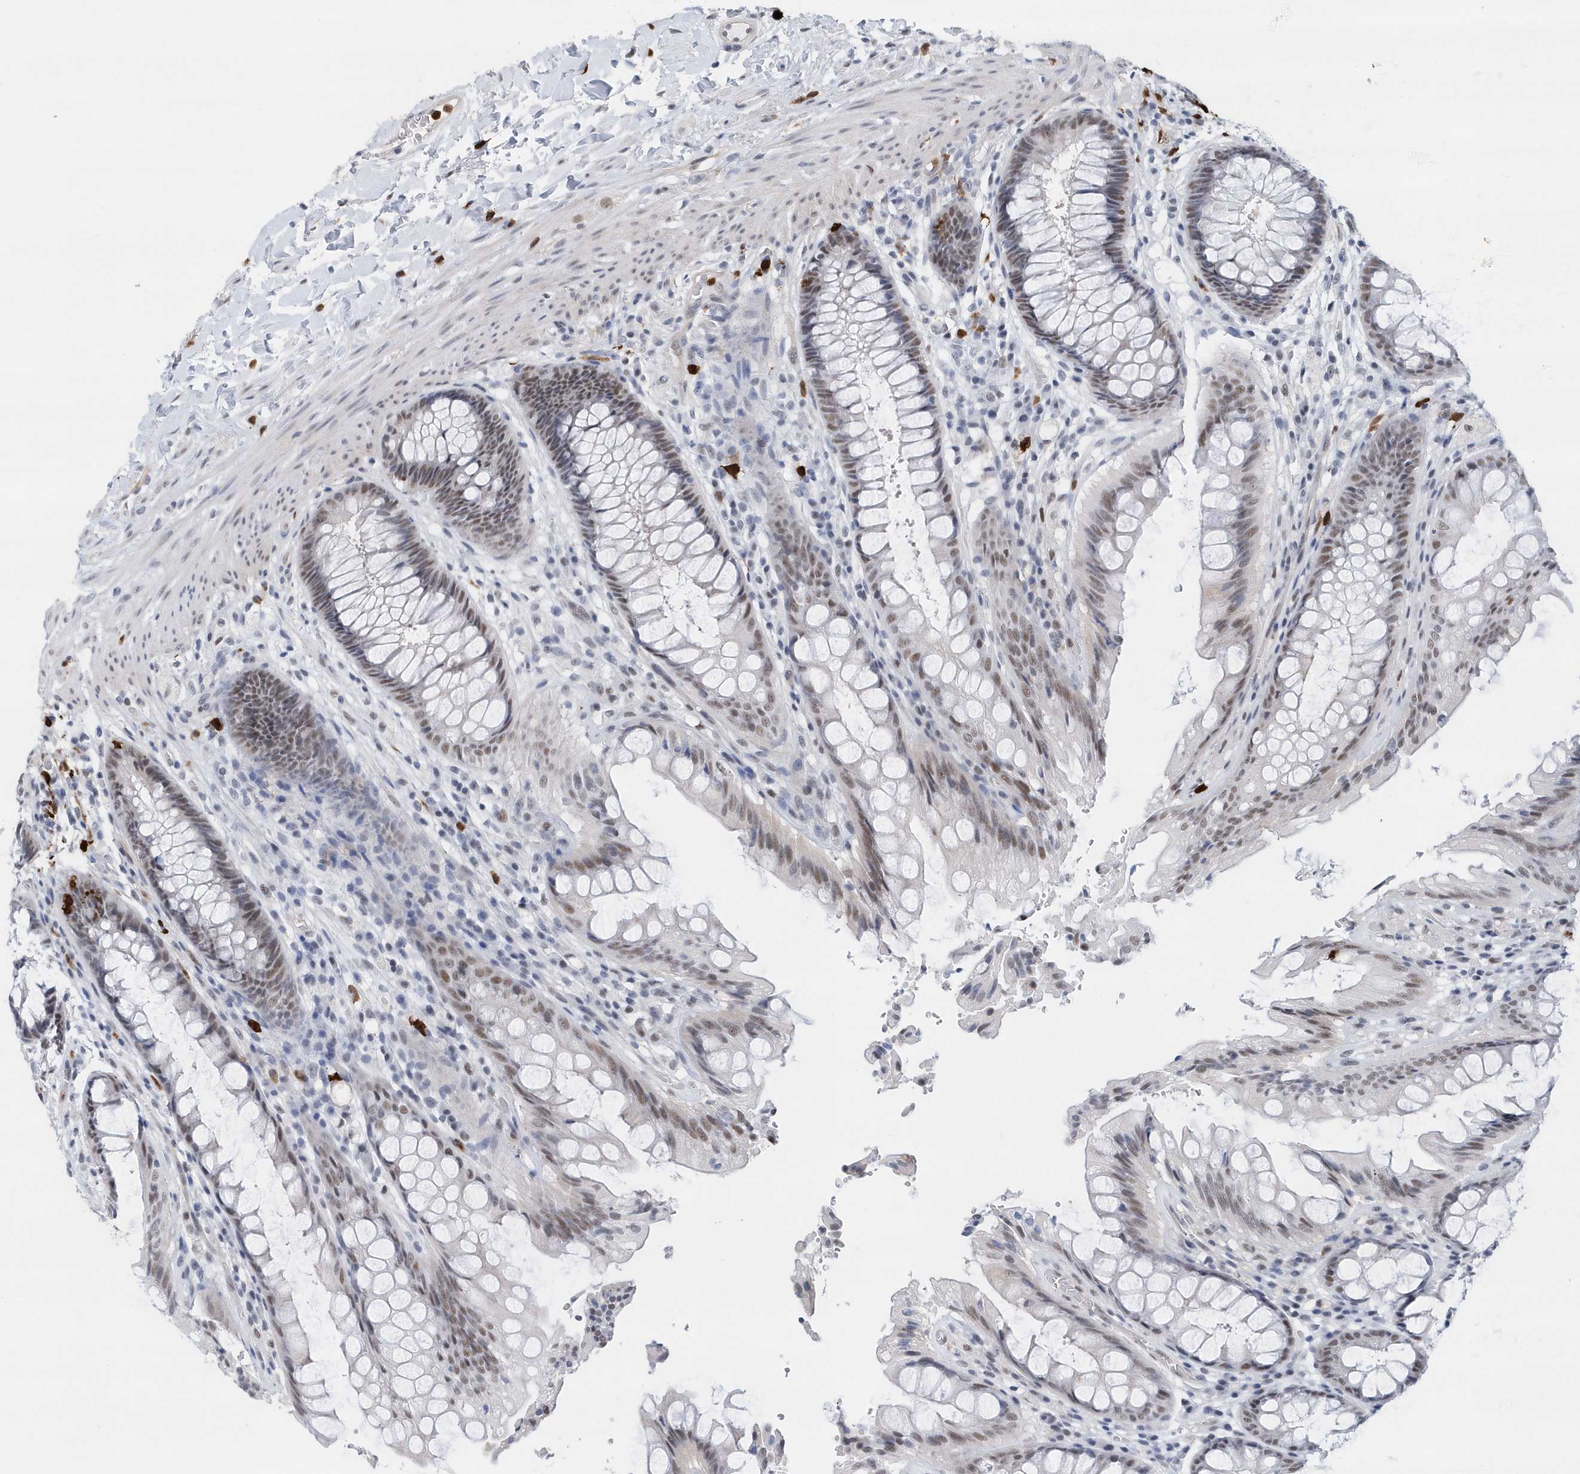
{"staining": {"intensity": "moderate", "quantity": "<25%", "location": "nuclear"}, "tissue": "rectum", "cell_type": "Glandular cells", "image_type": "normal", "snomed": [{"axis": "morphology", "description": "Normal tissue, NOS"}, {"axis": "topography", "description": "Rectum"}], "caption": "Immunohistochemistry staining of unremarkable rectum, which shows low levels of moderate nuclear positivity in approximately <25% of glandular cells indicating moderate nuclear protein expression. The staining was performed using DAB (brown) for protein detection and nuclei were counterstained in hematoxylin (blue).", "gene": "RPP30", "patient": {"sex": "female", "age": 46}}